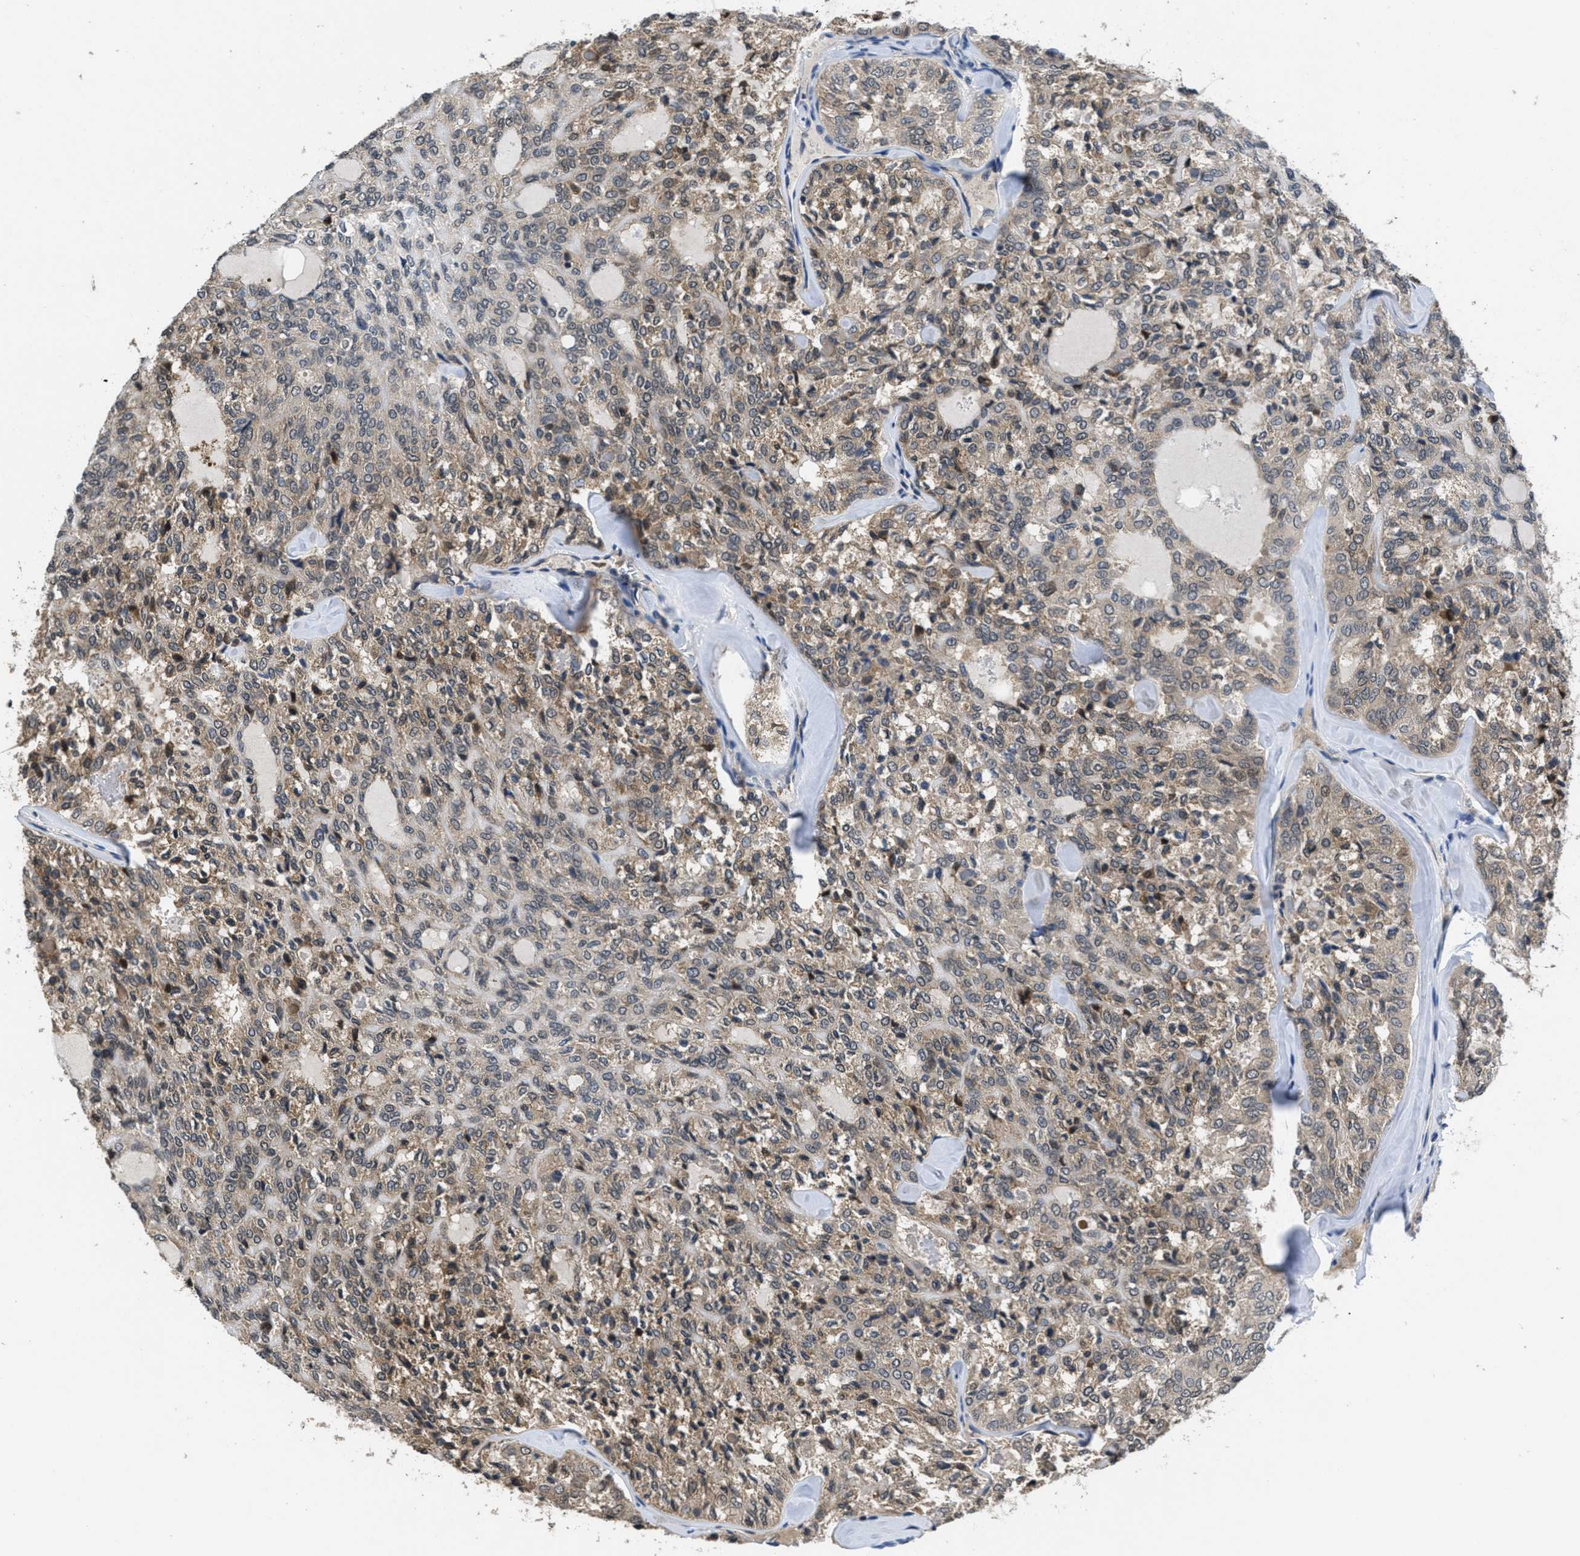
{"staining": {"intensity": "weak", "quantity": ">75%", "location": "cytoplasmic/membranous"}, "tissue": "thyroid cancer", "cell_type": "Tumor cells", "image_type": "cancer", "snomed": [{"axis": "morphology", "description": "Follicular adenoma carcinoma, NOS"}, {"axis": "topography", "description": "Thyroid gland"}], "caption": "Thyroid follicular adenoma carcinoma stained with a brown dye displays weak cytoplasmic/membranous positive positivity in about >75% of tumor cells.", "gene": "ANGPT1", "patient": {"sex": "male", "age": 75}}